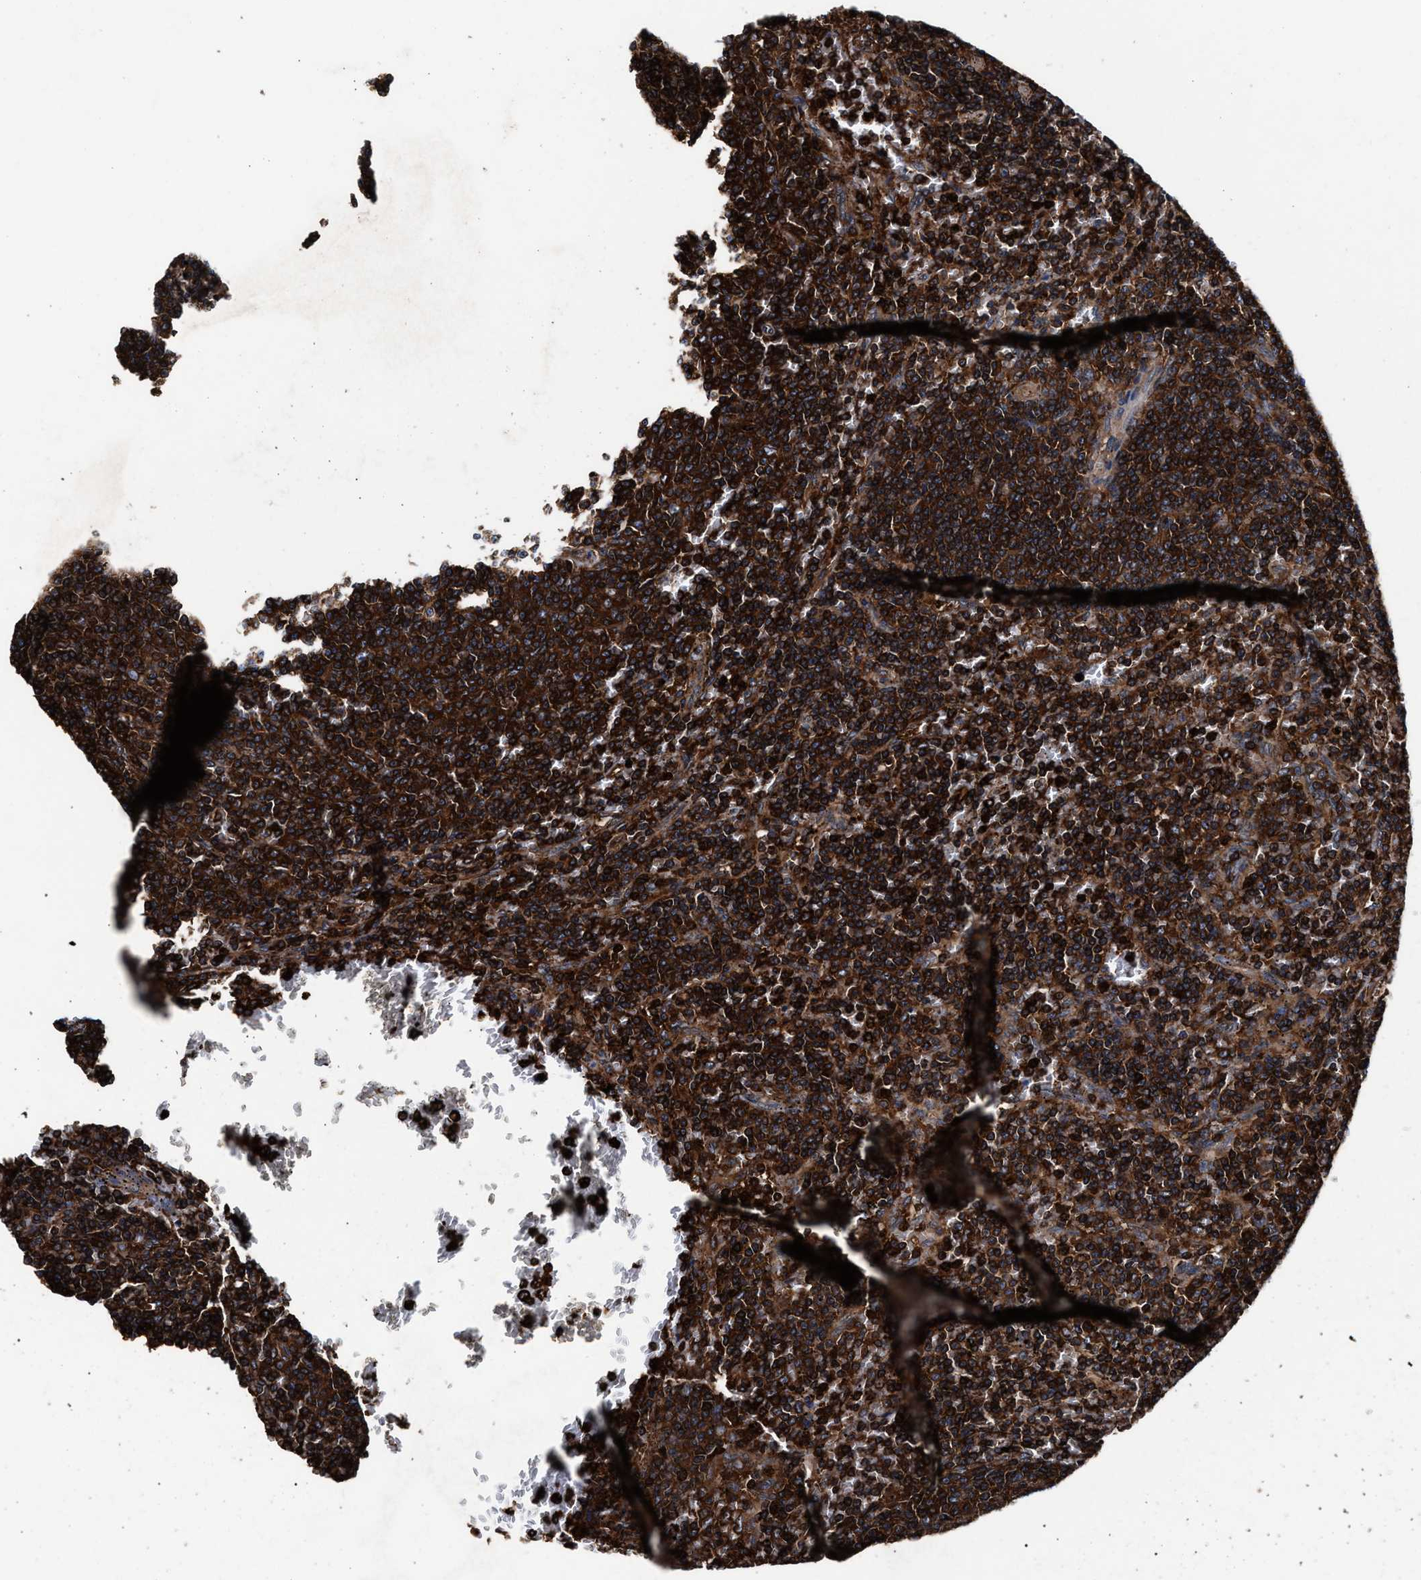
{"staining": {"intensity": "strong", "quantity": ">75%", "location": "cytoplasmic/membranous"}, "tissue": "lymphoma", "cell_type": "Tumor cells", "image_type": "cancer", "snomed": [{"axis": "morphology", "description": "Malignant lymphoma, non-Hodgkin's type, Low grade"}, {"axis": "topography", "description": "Spleen"}], "caption": "High-magnification brightfield microscopy of low-grade malignant lymphoma, non-Hodgkin's type stained with DAB (brown) and counterstained with hematoxylin (blue). tumor cells exhibit strong cytoplasmic/membranous staining is identified in approximately>75% of cells.", "gene": "KYAT1", "patient": {"sex": "female", "age": 50}}